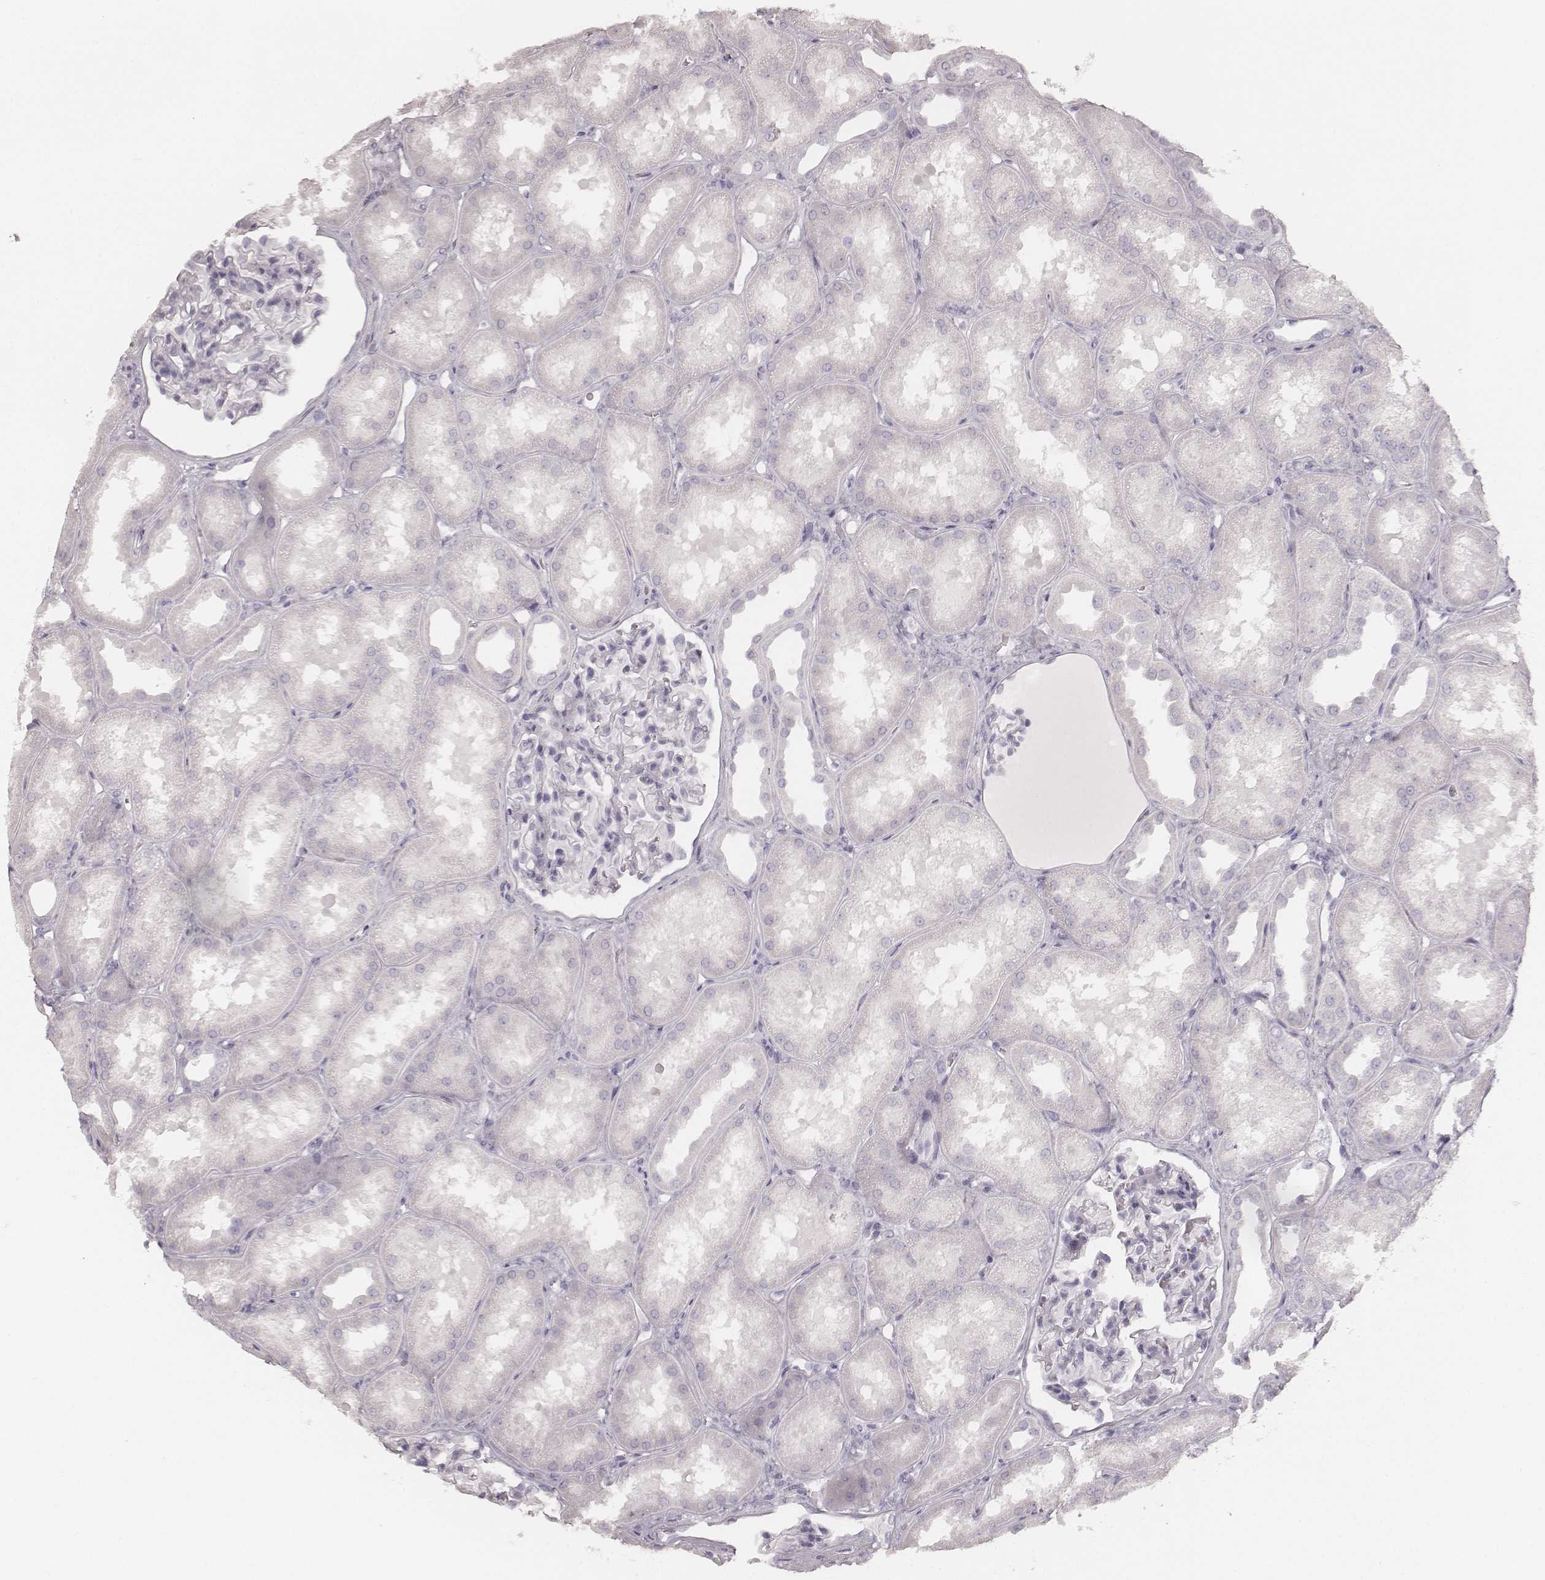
{"staining": {"intensity": "negative", "quantity": "none", "location": "none"}, "tissue": "kidney", "cell_type": "Cells in glomeruli", "image_type": "normal", "snomed": [{"axis": "morphology", "description": "Normal tissue, NOS"}, {"axis": "topography", "description": "Kidney"}], "caption": "An immunohistochemistry (IHC) micrograph of benign kidney is shown. There is no staining in cells in glomeruli of kidney.", "gene": "KRT72", "patient": {"sex": "male", "age": 61}}